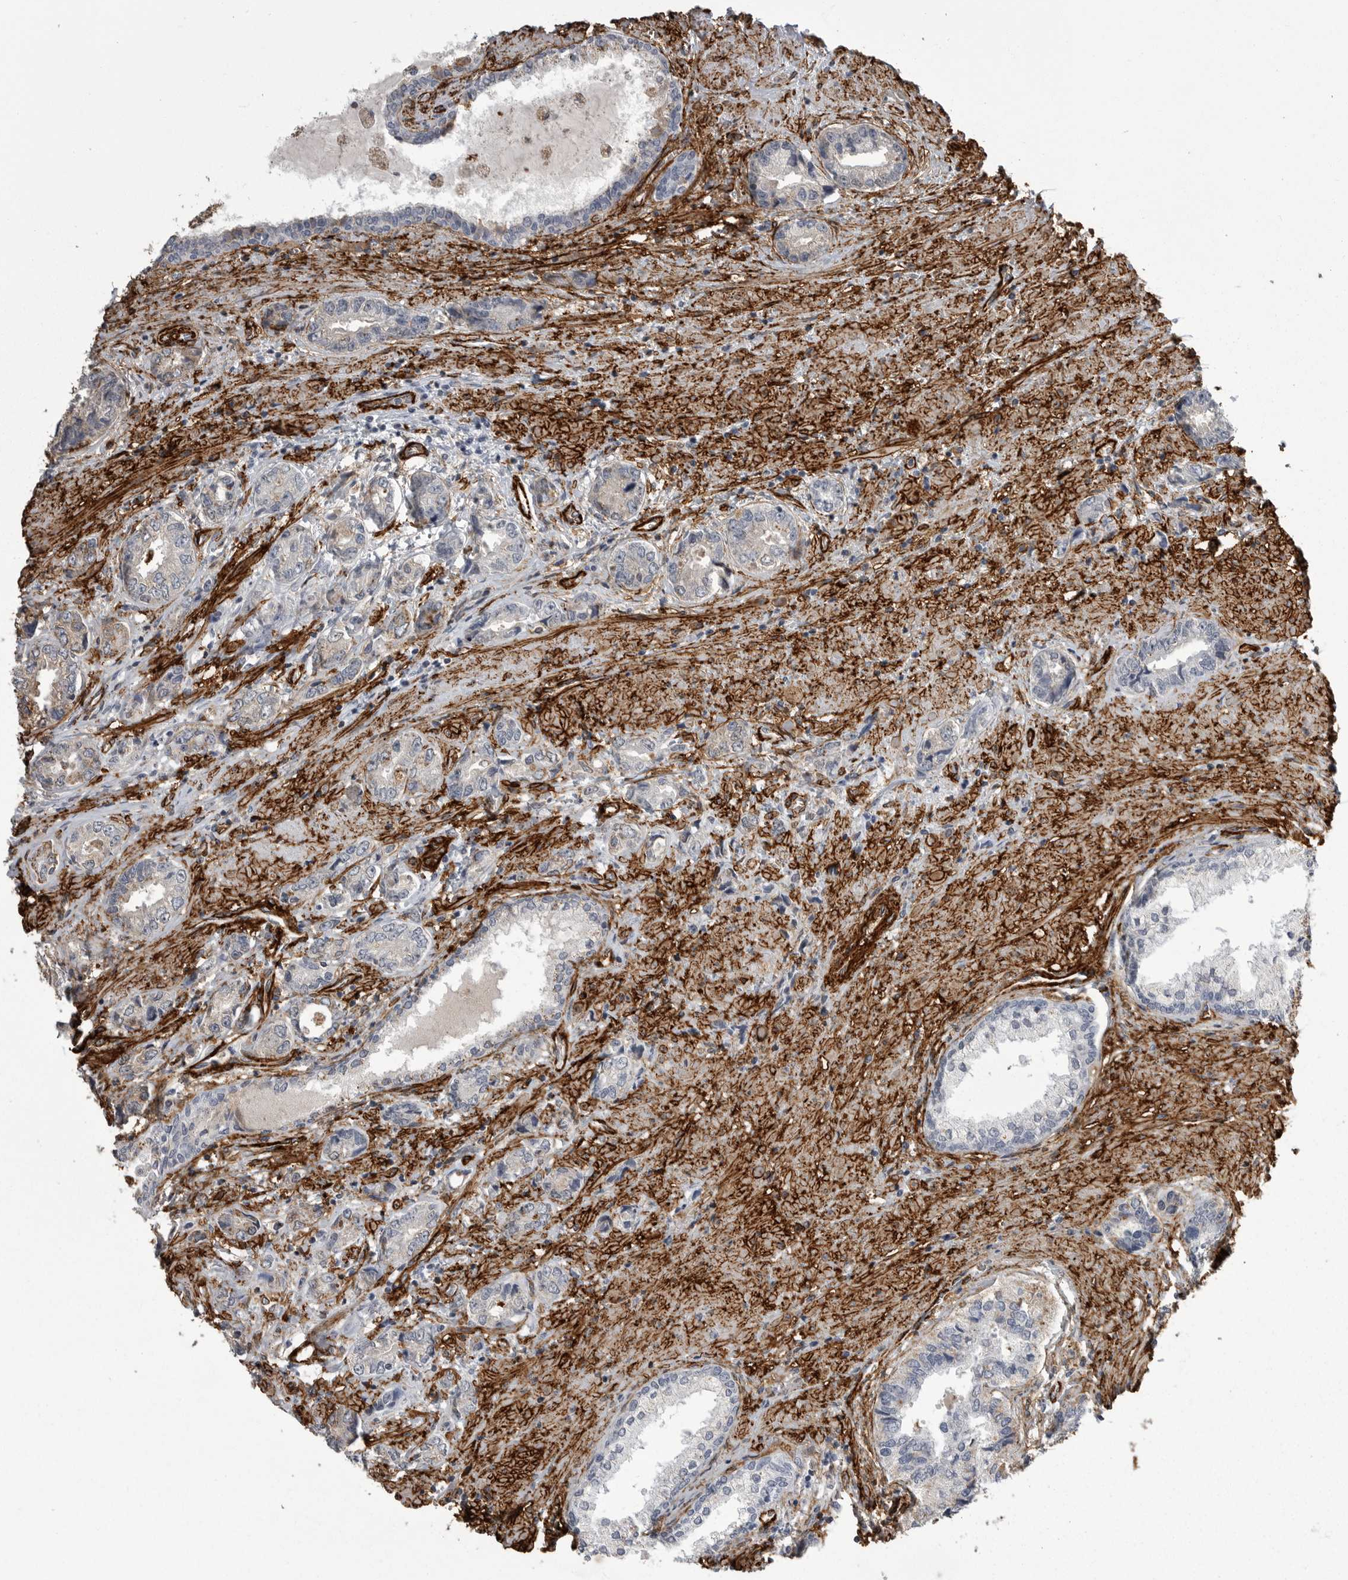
{"staining": {"intensity": "weak", "quantity": "<25%", "location": "cytoplasmic/membranous"}, "tissue": "prostate cancer", "cell_type": "Tumor cells", "image_type": "cancer", "snomed": [{"axis": "morphology", "description": "Adenocarcinoma, High grade"}, {"axis": "topography", "description": "Prostate"}], "caption": "This is an immunohistochemistry micrograph of human prostate cancer (adenocarcinoma (high-grade)). There is no positivity in tumor cells.", "gene": "AOC3", "patient": {"sex": "male", "age": 61}}